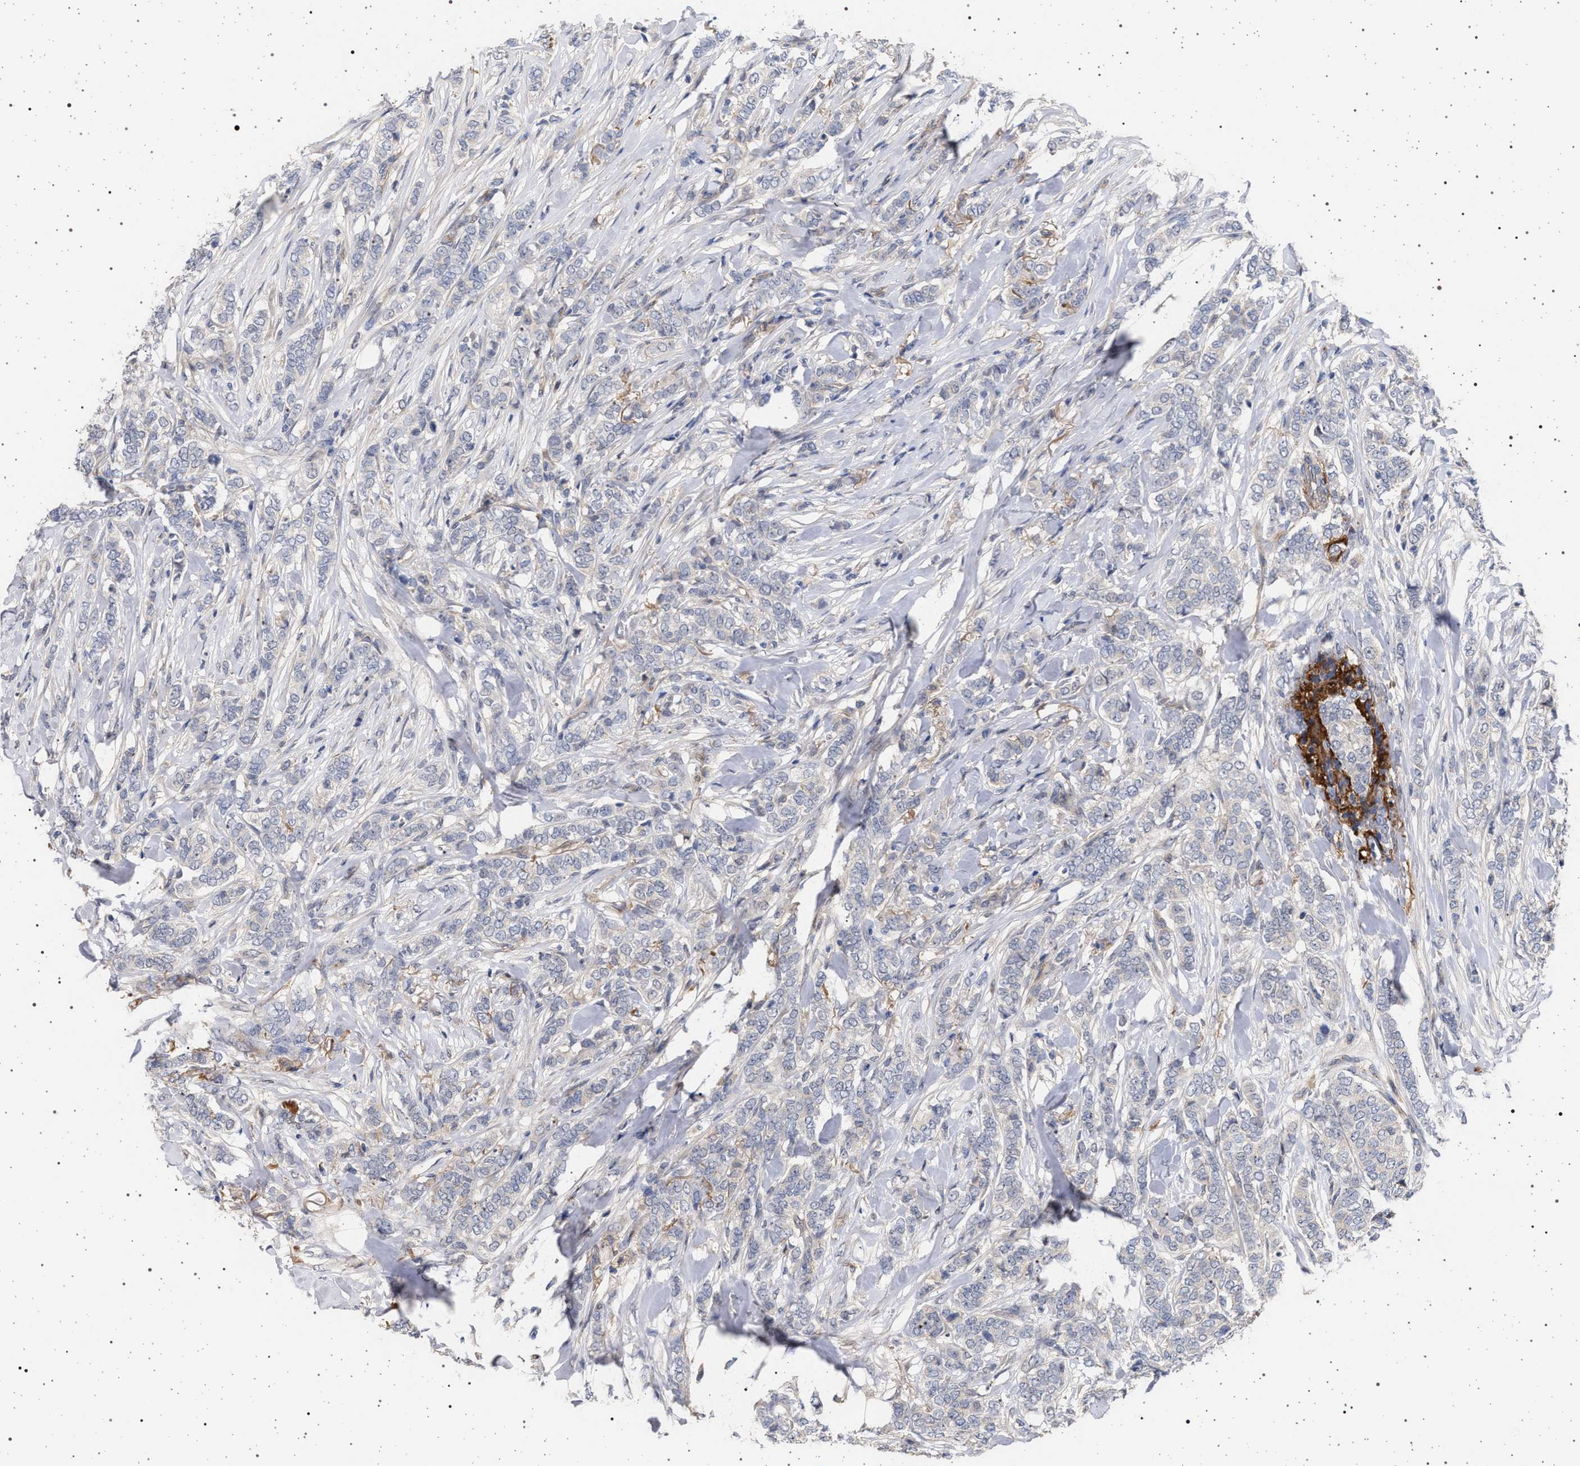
{"staining": {"intensity": "negative", "quantity": "none", "location": "none"}, "tissue": "breast cancer", "cell_type": "Tumor cells", "image_type": "cancer", "snomed": [{"axis": "morphology", "description": "Lobular carcinoma"}, {"axis": "topography", "description": "Skin"}, {"axis": "topography", "description": "Breast"}], "caption": "Tumor cells show no significant protein expression in breast cancer (lobular carcinoma).", "gene": "RBM48", "patient": {"sex": "female", "age": 46}}